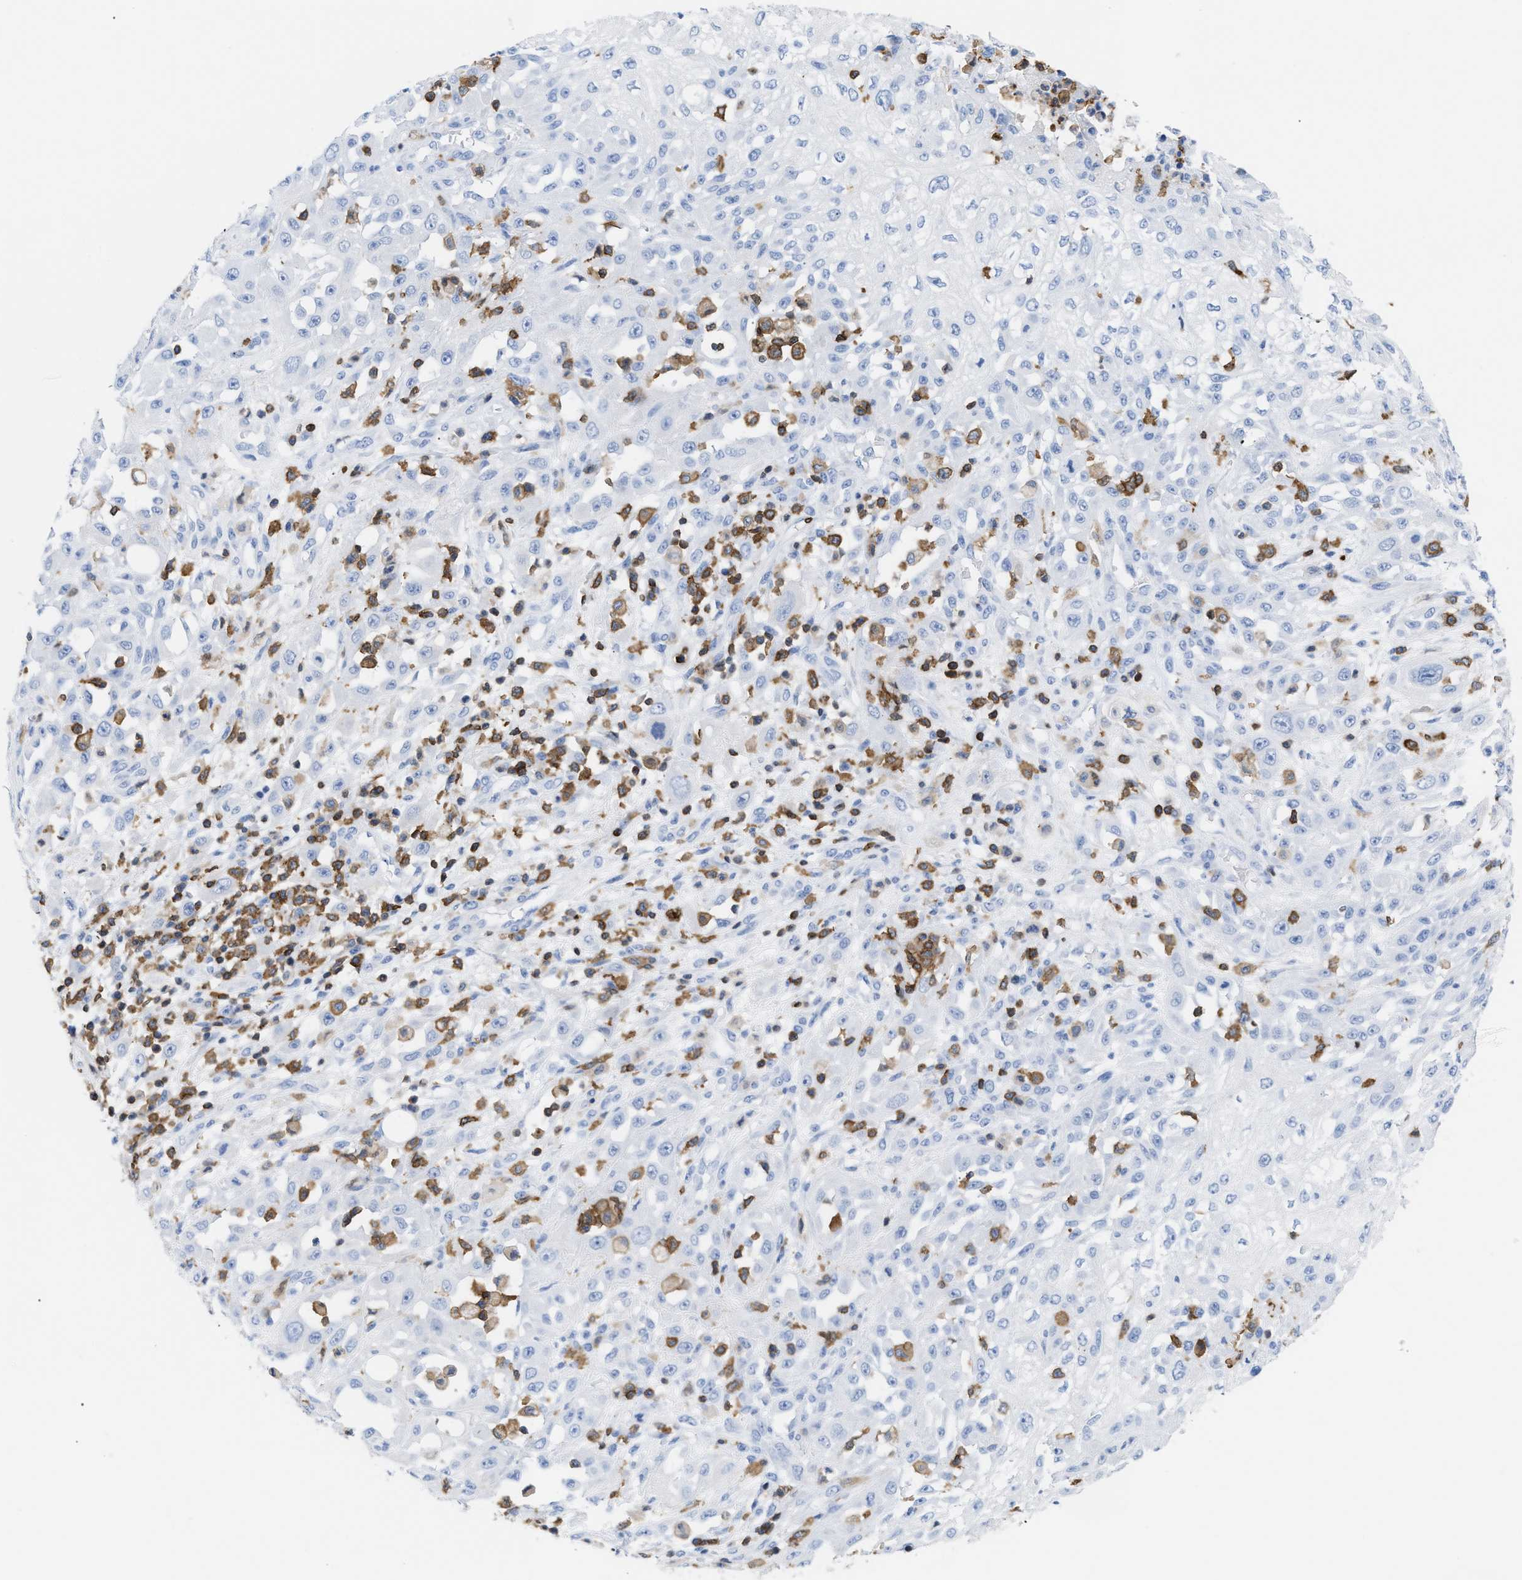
{"staining": {"intensity": "negative", "quantity": "none", "location": "none"}, "tissue": "skin cancer", "cell_type": "Tumor cells", "image_type": "cancer", "snomed": [{"axis": "morphology", "description": "Squamous cell carcinoma, NOS"}, {"axis": "morphology", "description": "Squamous cell carcinoma, metastatic, NOS"}, {"axis": "topography", "description": "Skin"}, {"axis": "topography", "description": "Lymph node"}], "caption": "Skin cancer was stained to show a protein in brown. There is no significant positivity in tumor cells. The staining was performed using DAB to visualize the protein expression in brown, while the nuclei were stained in blue with hematoxylin (Magnification: 20x).", "gene": "LCP1", "patient": {"sex": "male", "age": 75}}